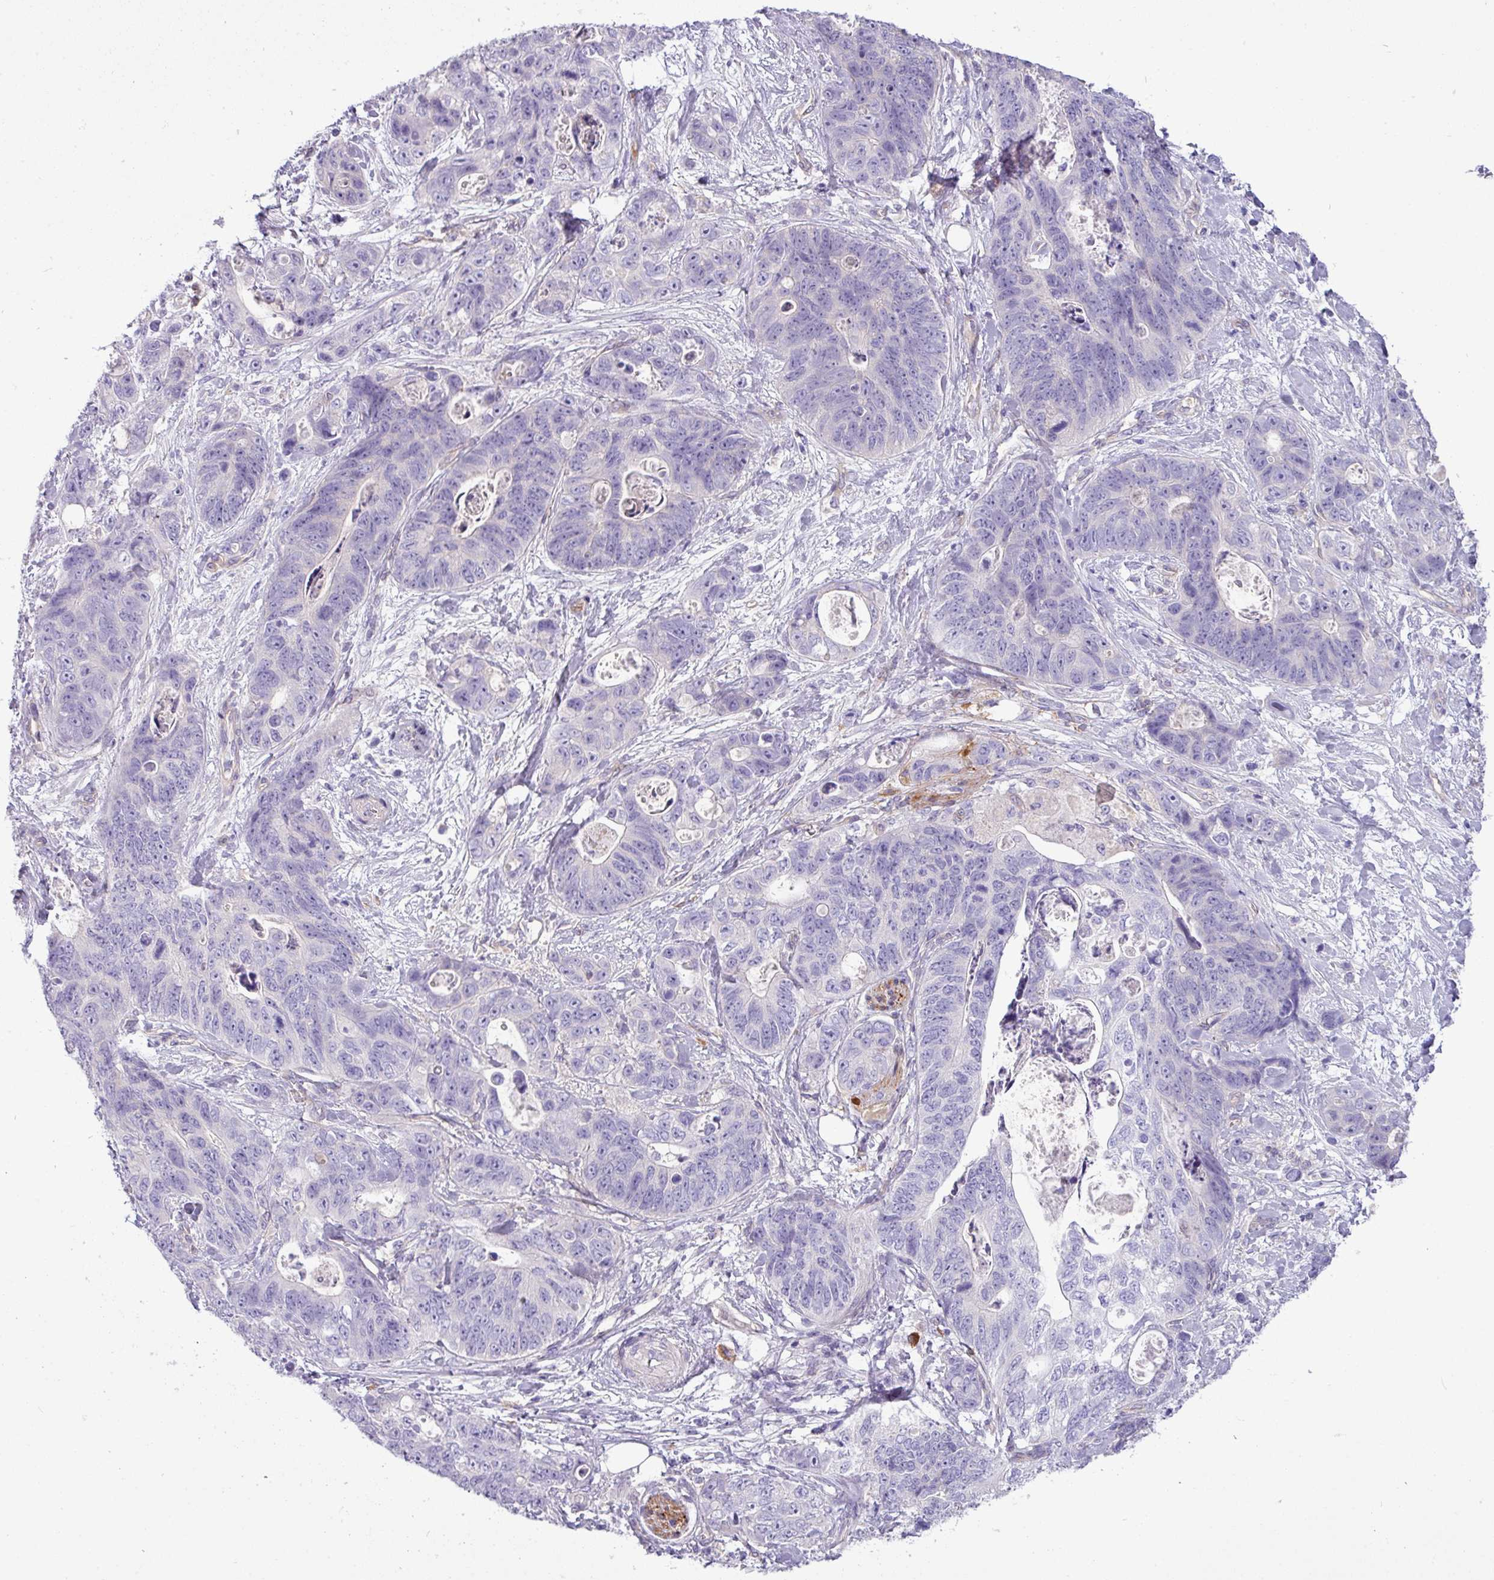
{"staining": {"intensity": "negative", "quantity": "none", "location": "none"}, "tissue": "stomach cancer", "cell_type": "Tumor cells", "image_type": "cancer", "snomed": [{"axis": "morphology", "description": "Normal tissue, NOS"}, {"axis": "morphology", "description": "Adenocarcinoma, NOS"}, {"axis": "topography", "description": "Stomach"}], "caption": "A micrograph of stomach cancer stained for a protein displays no brown staining in tumor cells.", "gene": "KIRREL3", "patient": {"sex": "female", "age": 89}}